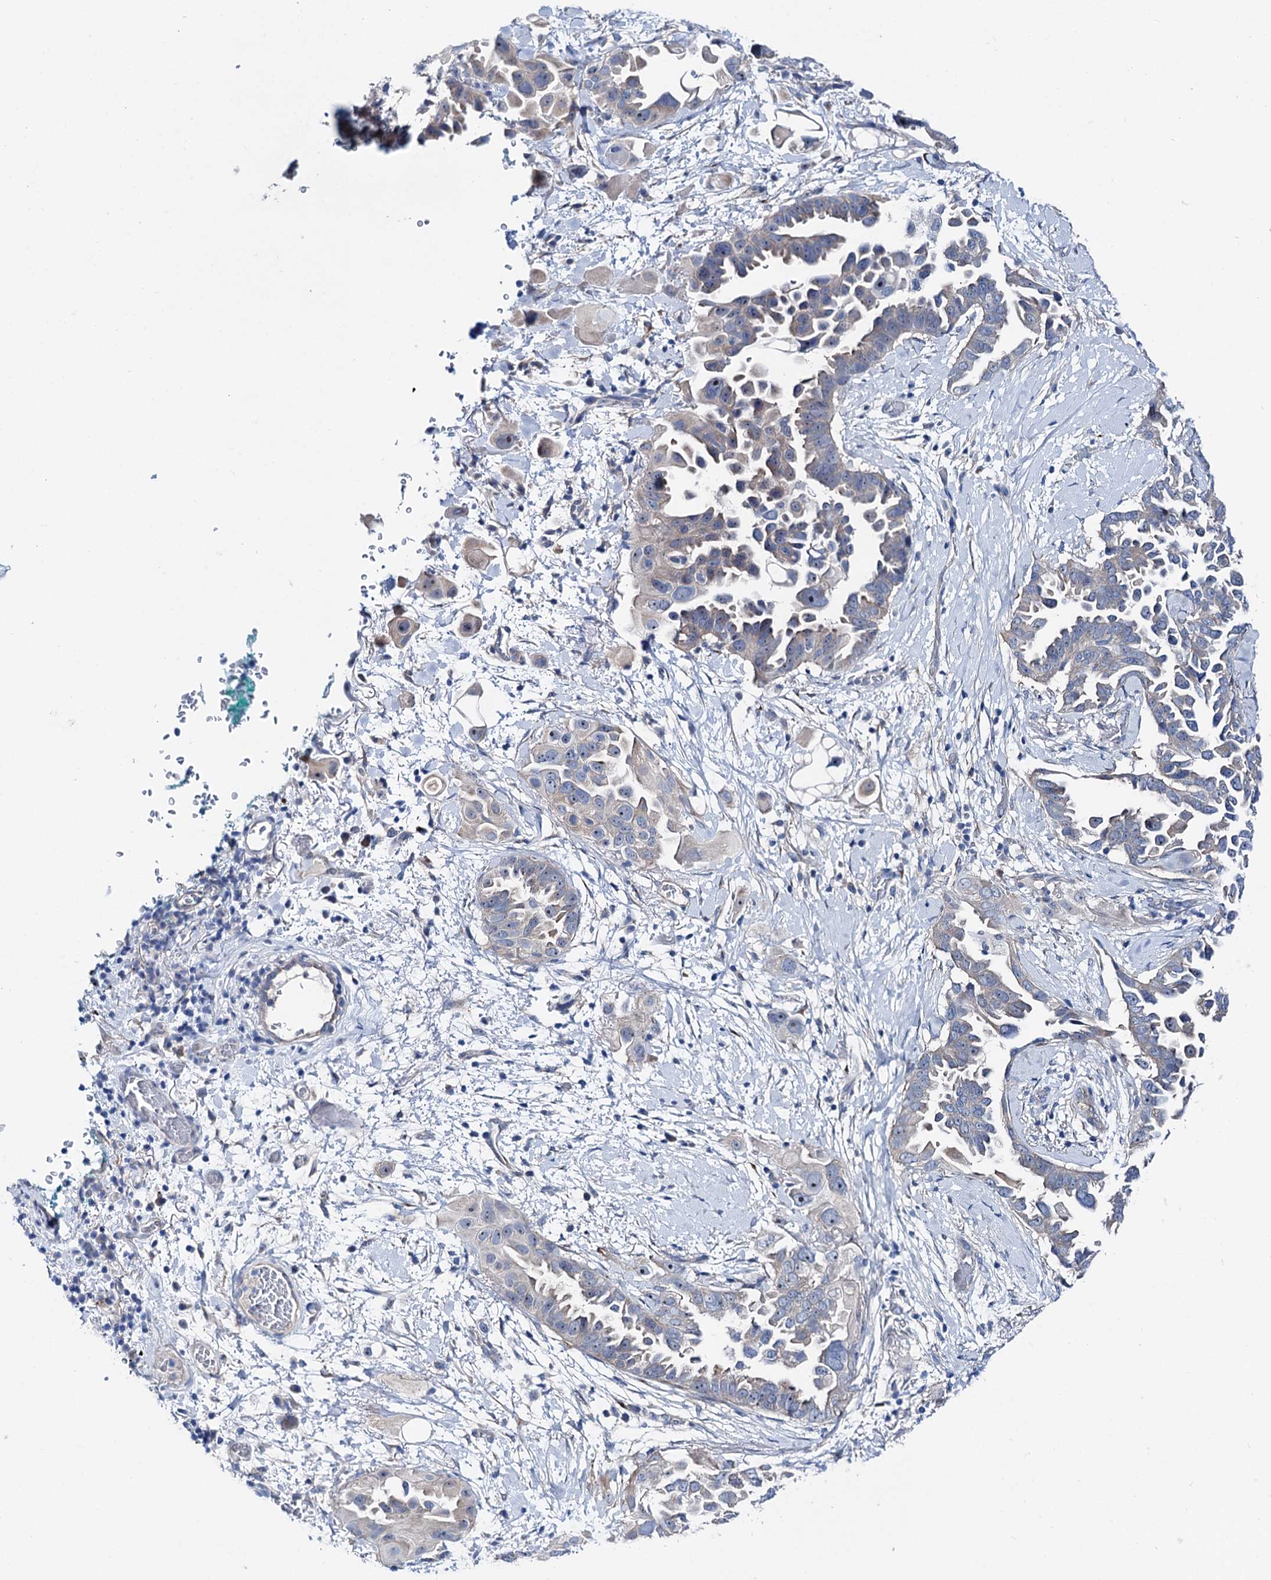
{"staining": {"intensity": "negative", "quantity": "none", "location": "none"}, "tissue": "lung cancer", "cell_type": "Tumor cells", "image_type": "cancer", "snomed": [{"axis": "morphology", "description": "Adenocarcinoma, NOS"}, {"axis": "topography", "description": "Lung"}], "caption": "The immunohistochemistry histopathology image has no significant positivity in tumor cells of adenocarcinoma (lung) tissue. (Stains: DAB (3,3'-diaminobenzidine) immunohistochemistry (IHC) with hematoxylin counter stain, Microscopy: brightfield microscopy at high magnification).", "gene": "SHROOM1", "patient": {"sex": "female", "age": 67}}